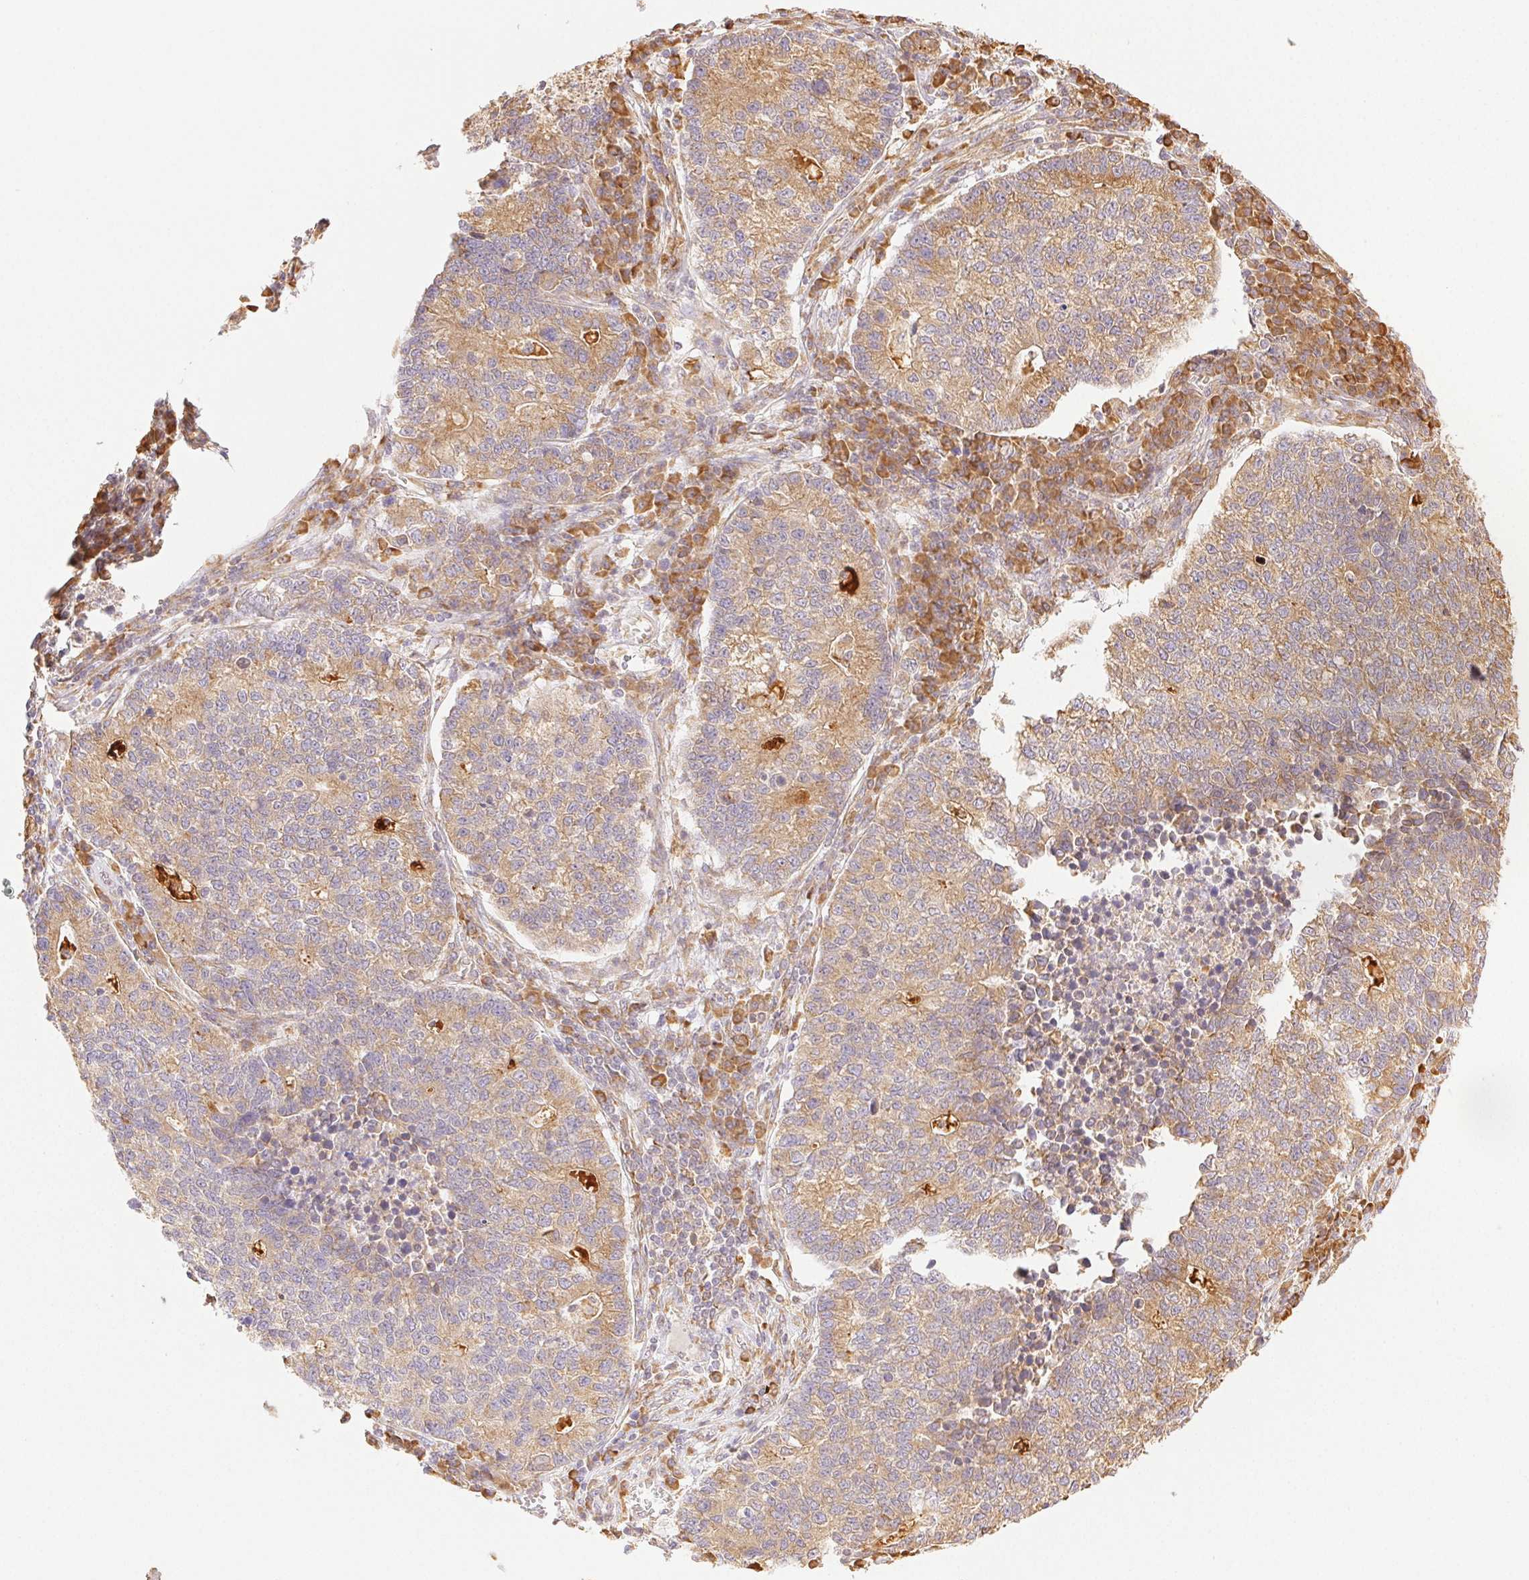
{"staining": {"intensity": "moderate", "quantity": ">75%", "location": "cytoplasmic/membranous"}, "tissue": "lung cancer", "cell_type": "Tumor cells", "image_type": "cancer", "snomed": [{"axis": "morphology", "description": "Adenocarcinoma, NOS"}, {"axis": "topography", "description": "Lung"}], "caption": "Lung cancer tissue displays moderate cytoplasmic/membranous positivity in approximately >75% of tumor cells The staining was performed using DAB (3,3'-diaminobenzidine), with brown indicating positive protein expression. Nuclei are stained blue with hematoxylin.", "gene": "ENTREP1", "patient": {"sex": "male", "age": 57}}